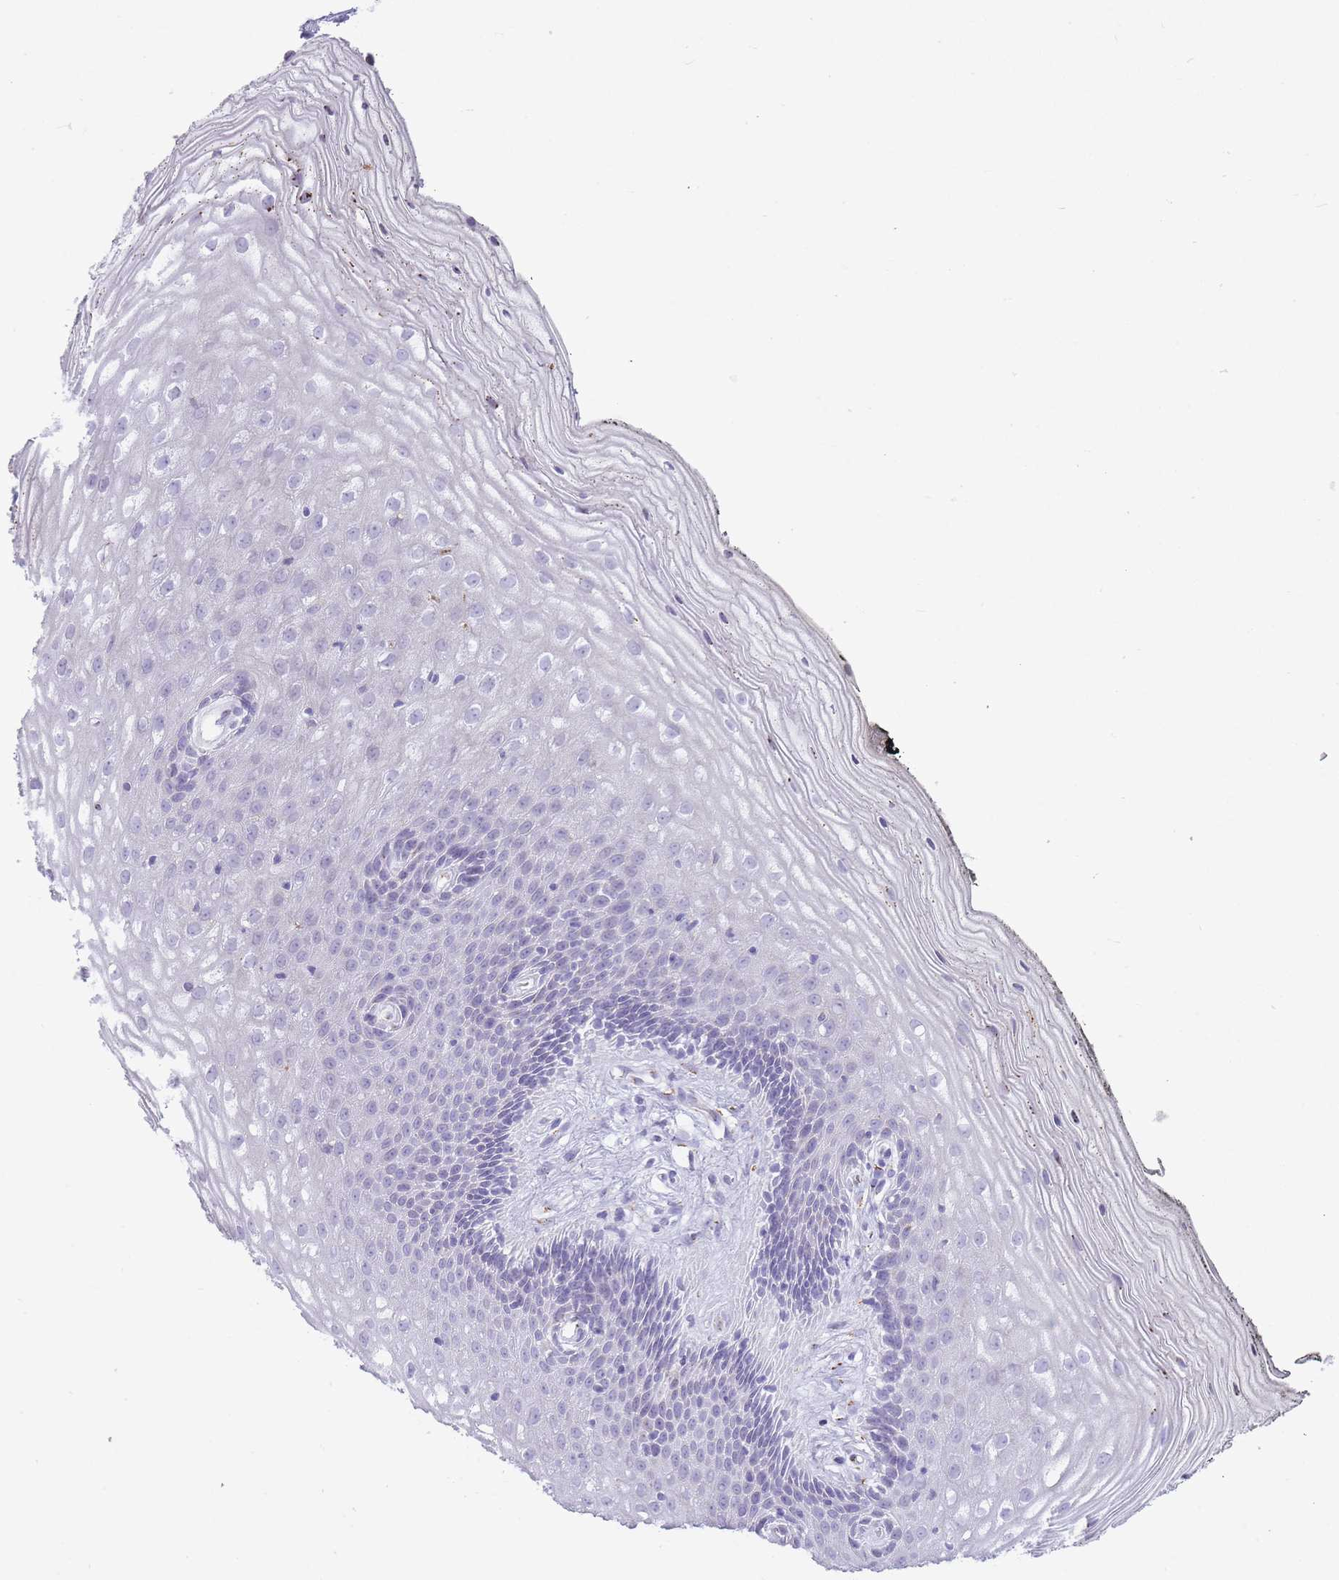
{"staining": {"intensity": "negative", "quantity": "none", "location": "none"}, "tissue": "vagina", "cell_type": "Squamous epithelial cells", "image_type": "normal", "snomed": [{"axis": "morphology", "description": "Normal tissue, NOS"}, {"axis": "topography", "description": "Vagina"}], "caption": "Histopathology image shows no protein staining in squamous epithelial cells of normal vagina. (IHC, brightfield microscopy, high magnification).", "gene": "B4GALT2", "patient": {"sex": "female", "age": 47}}